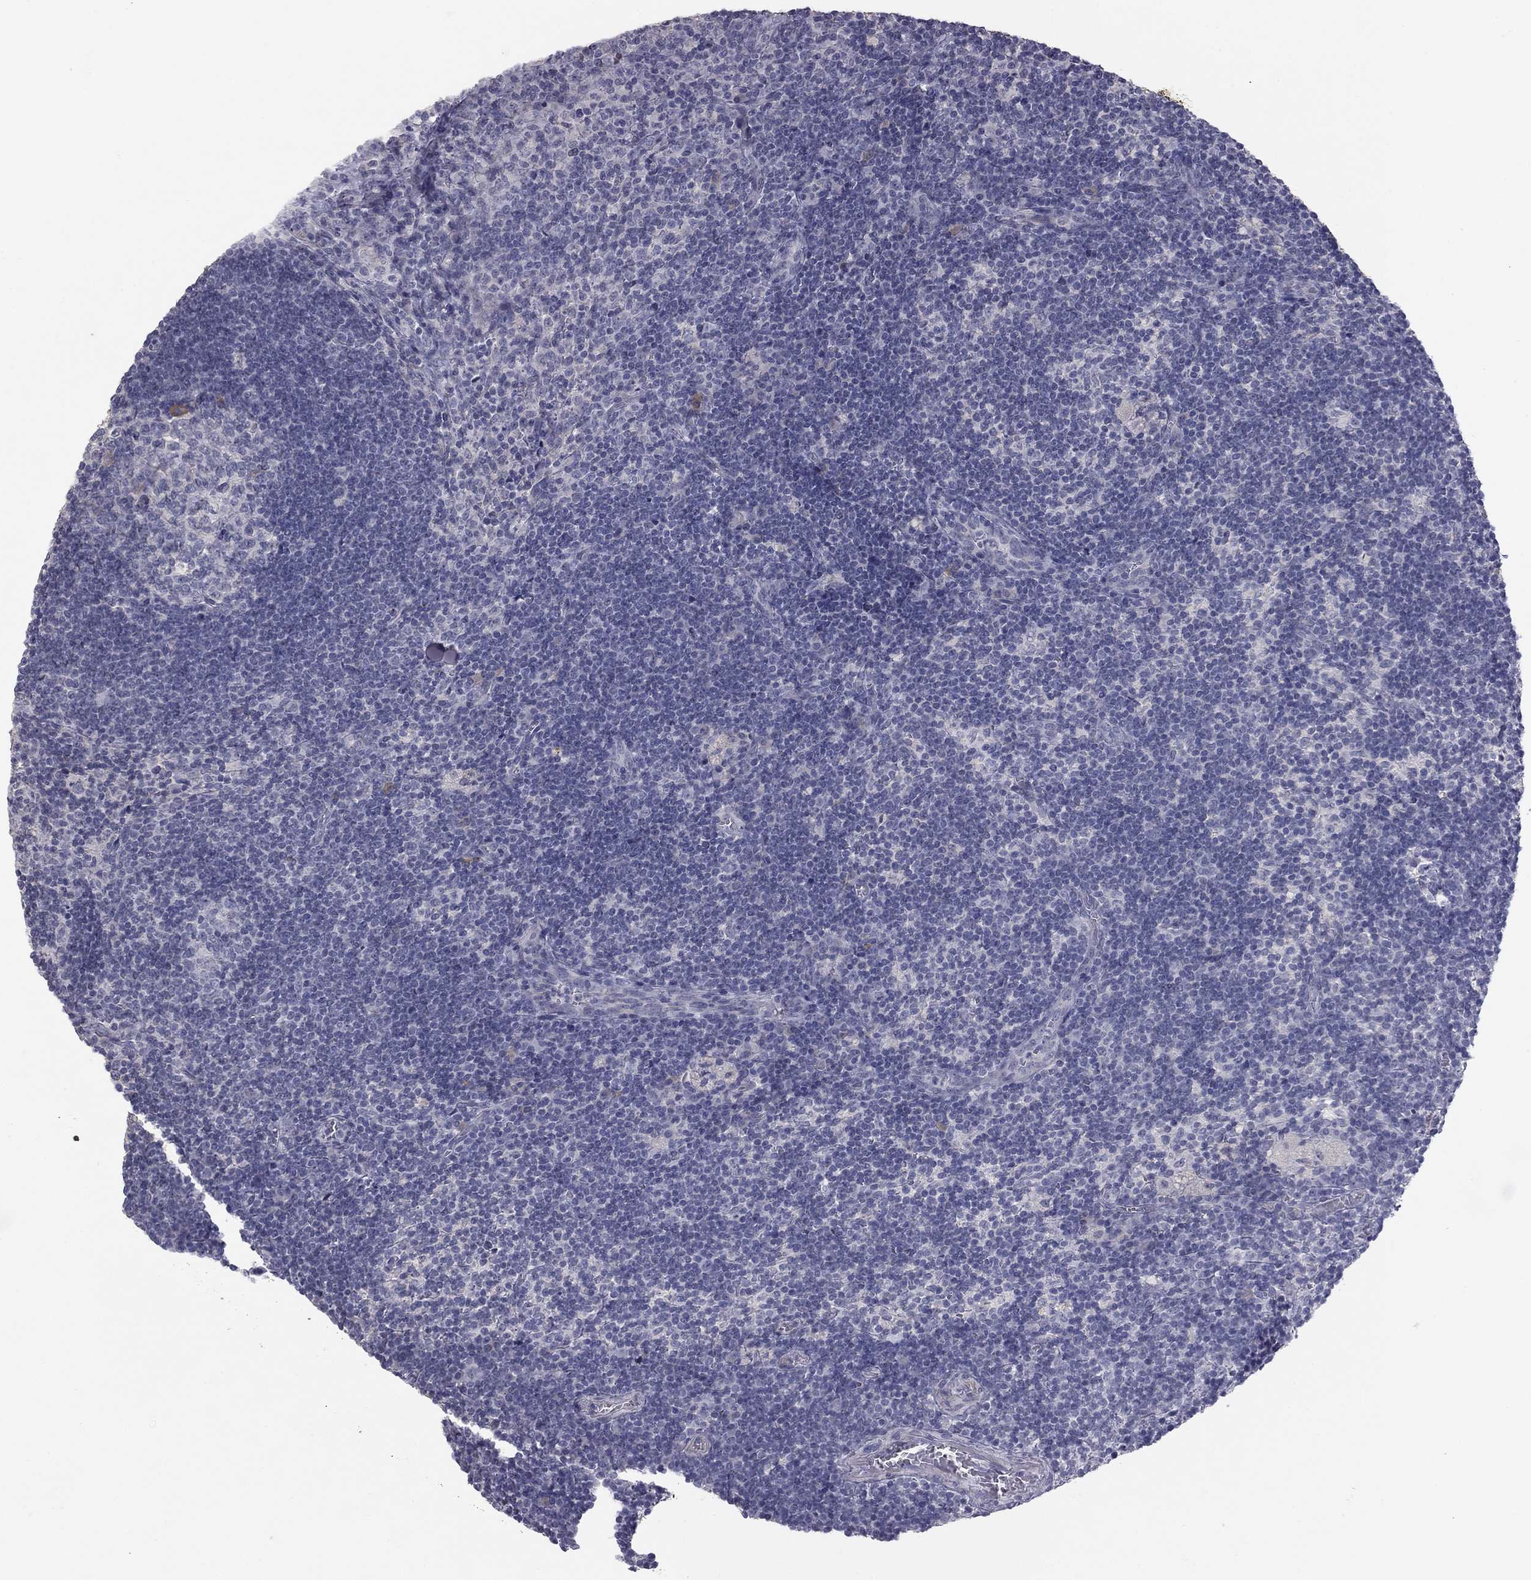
{"staining": {"intensity": "weak", "quantity": "<25%", "location": "cytoplasmic/membranous"}, "tissue": "lymph node", "cell_type": "Germinal center cells", "image_type": "normal", "snomed": [{"axis": "morphology", "description": "Normal tissue, NOS"}, {"axis": "morphology", "description": "Adenocarcinoma, NOS"}, {"axis": "topography", "description": "Lymph node"}, {"axis": "topography", "description": "Pancreas"}], "caption": "DAB (3,3'-diaminobenzidine) immunohistochemical staining of normal human lymph node demonstrates no significant positivity in germinal center cells. (DAB (3,3'-diaminobenzidine) immunohistochemistry (IHC) with hematoxylin counter stain).", "gene": "PRRT2", "patient": {"sex": "female", "age": 58}}